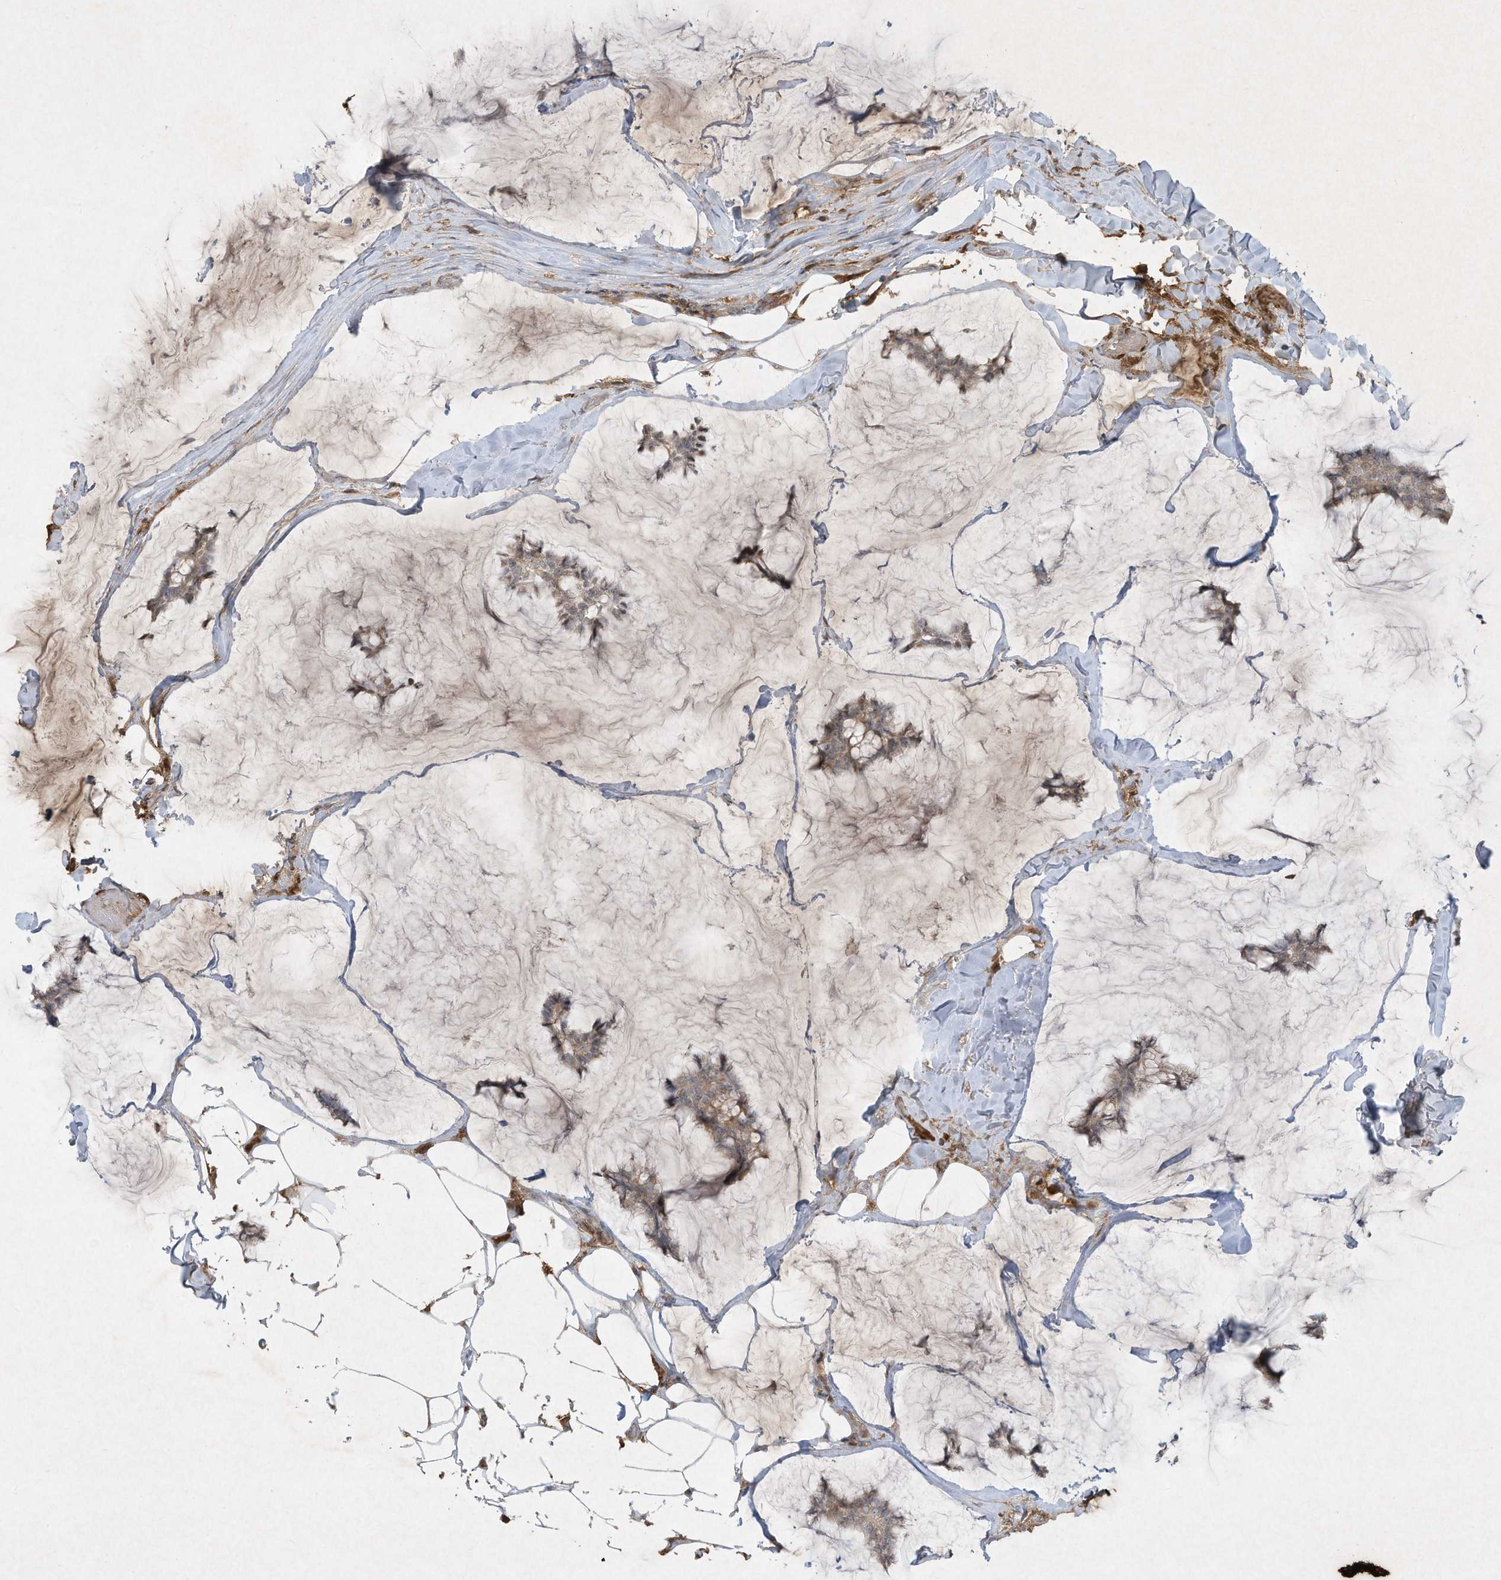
{"staining": {"intensity": "weak", "quantity": ">75%", "location": "cytoplasmic/membranous"}, "tissue": "breast cancer", "cell_type": "Tumor cells", "image_type": "cancer", "snomed": [{"axis": "morphology", "description": "Duct carcinoma"}, {"axis": "topography", "description": "Breast"}], "caption": "Breast cancer (intraductal carcinoma) tissue demonstrates weak cytoplasmic/membranous positivity in approximately >75% of tumor cells", "gene": "FETUB", "patient": {"sex": "female", "age": 93}}